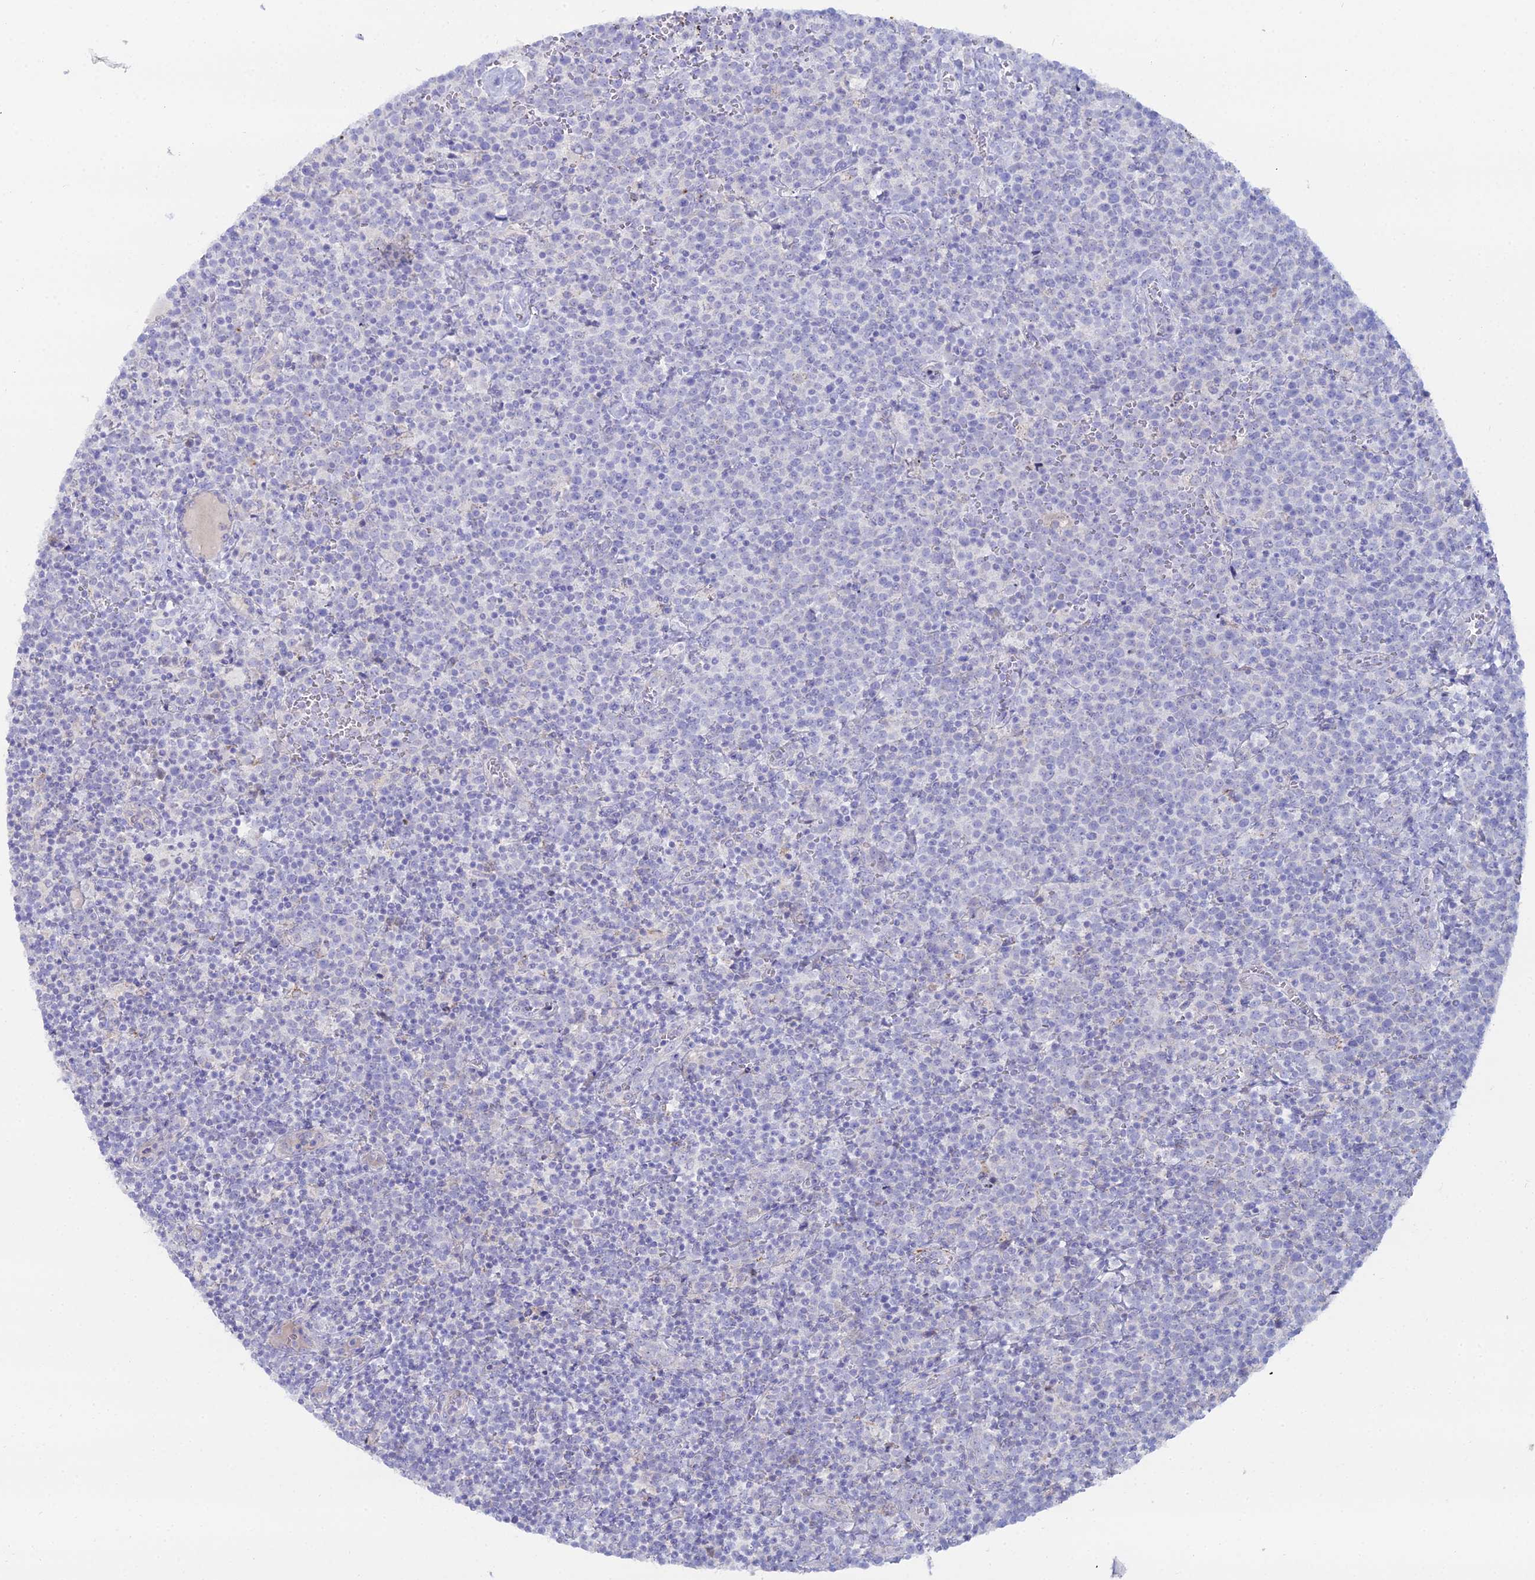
{"staining": {"intensity": "negative", "quantity": "none", "location": "none"}, "tissue": "lymphoma", "cell_type": "Tumor cells", "image_type": "cancer", "snomed": [{"axis": "morphology", "description": "Malignant lymphoma, non-Hodgkin's type, High grade"}, {"axis": "topography", "description": "Lymph node"}], "caption": "DAB (3,3'-diaminobenzidine) immunohistochemical staining of human lymphoma reveals no significant staining in tumor cells. (IHC, brightfield microscopy, high magnification).", "gene": "DHX34", "patient": {"sex": "male", "age": 61}}